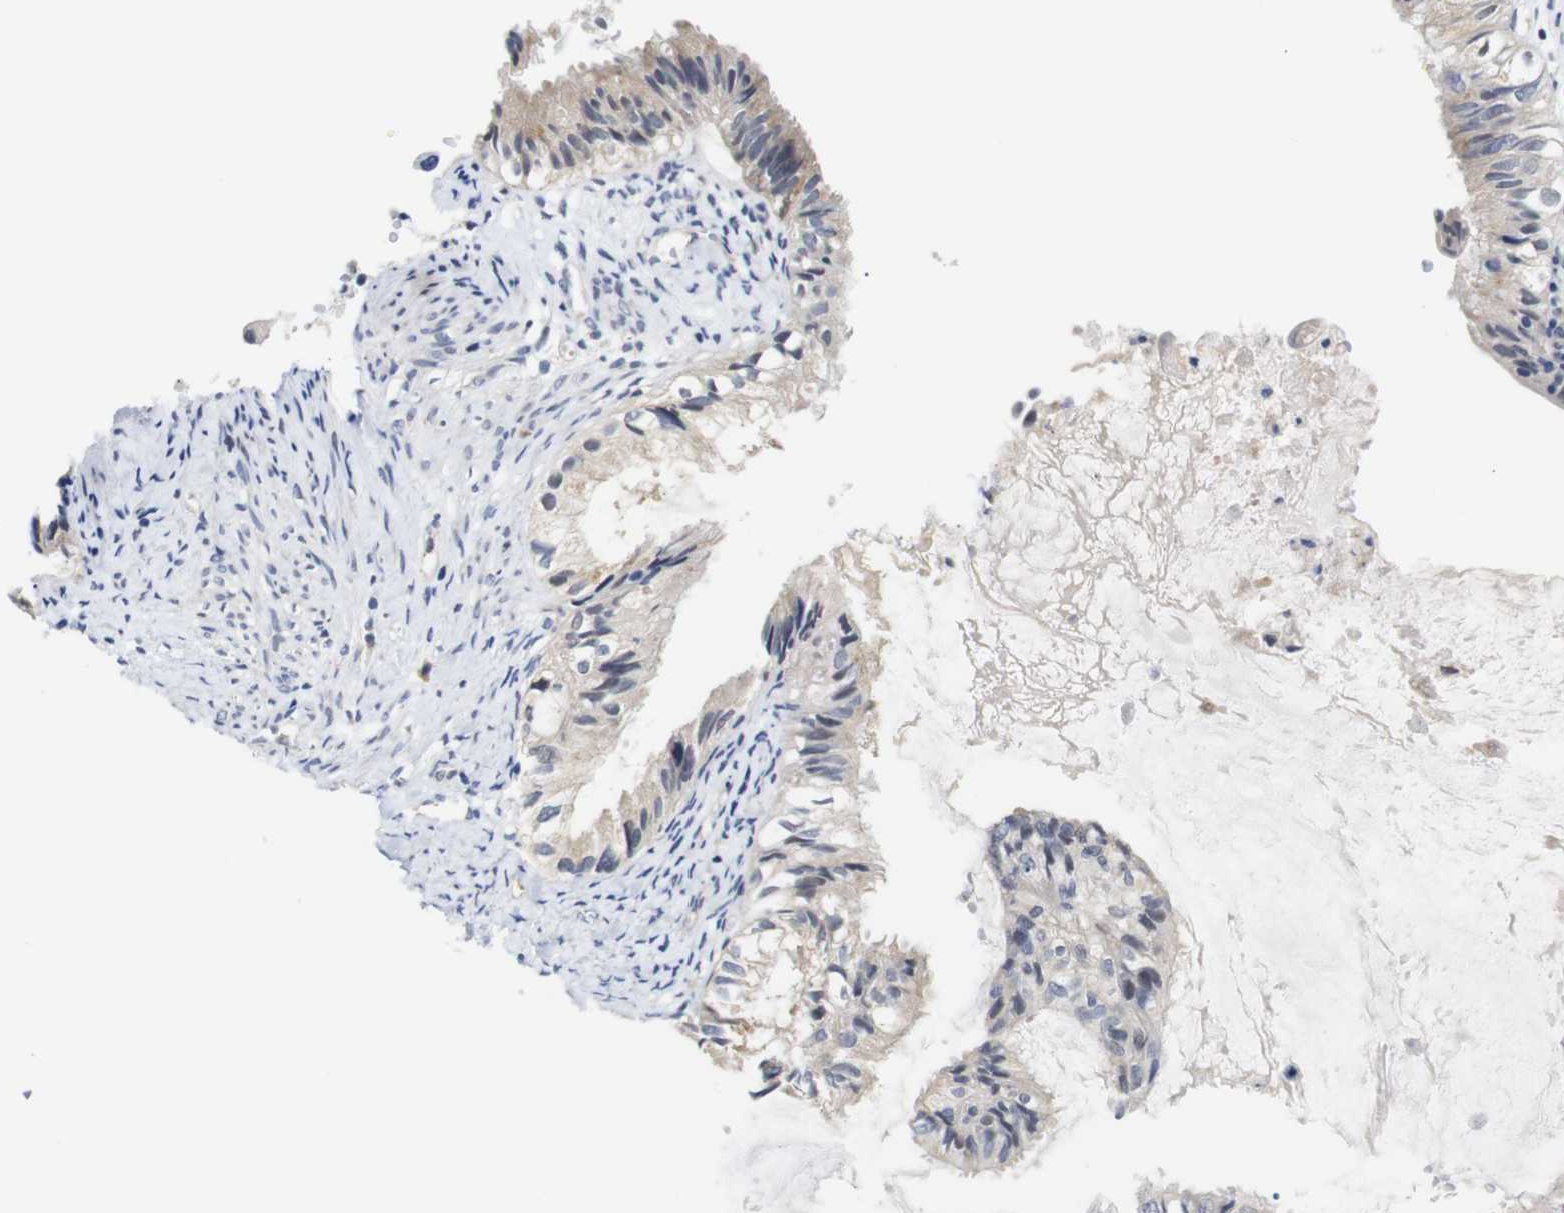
{"staining": {"intensity": "weak", "quantity": ">75%", "location": "cytoplasmic/membranous"}, "tissue": "cervical cancer", "cell_type": "Tumor cells", "image_type": "cancer", "snomed": [{"axis": "morphology", "description": "Normal tissue, NOS"}, {"axis": "morphology", "description": "Adenocarcinoma, NOS"}, {"axis": "topography", "description": "Cervix"}, {"axis": "topography", "description": "Endometrium"}], "caption": "A low amount of weak cytoplasmic/membranous staining is appreciated in approximately >75% of tumor cells in cervical adenocarcinoma tissue.", "gene": "FURIN", "patient": {"sex": "female", "age": 86}}